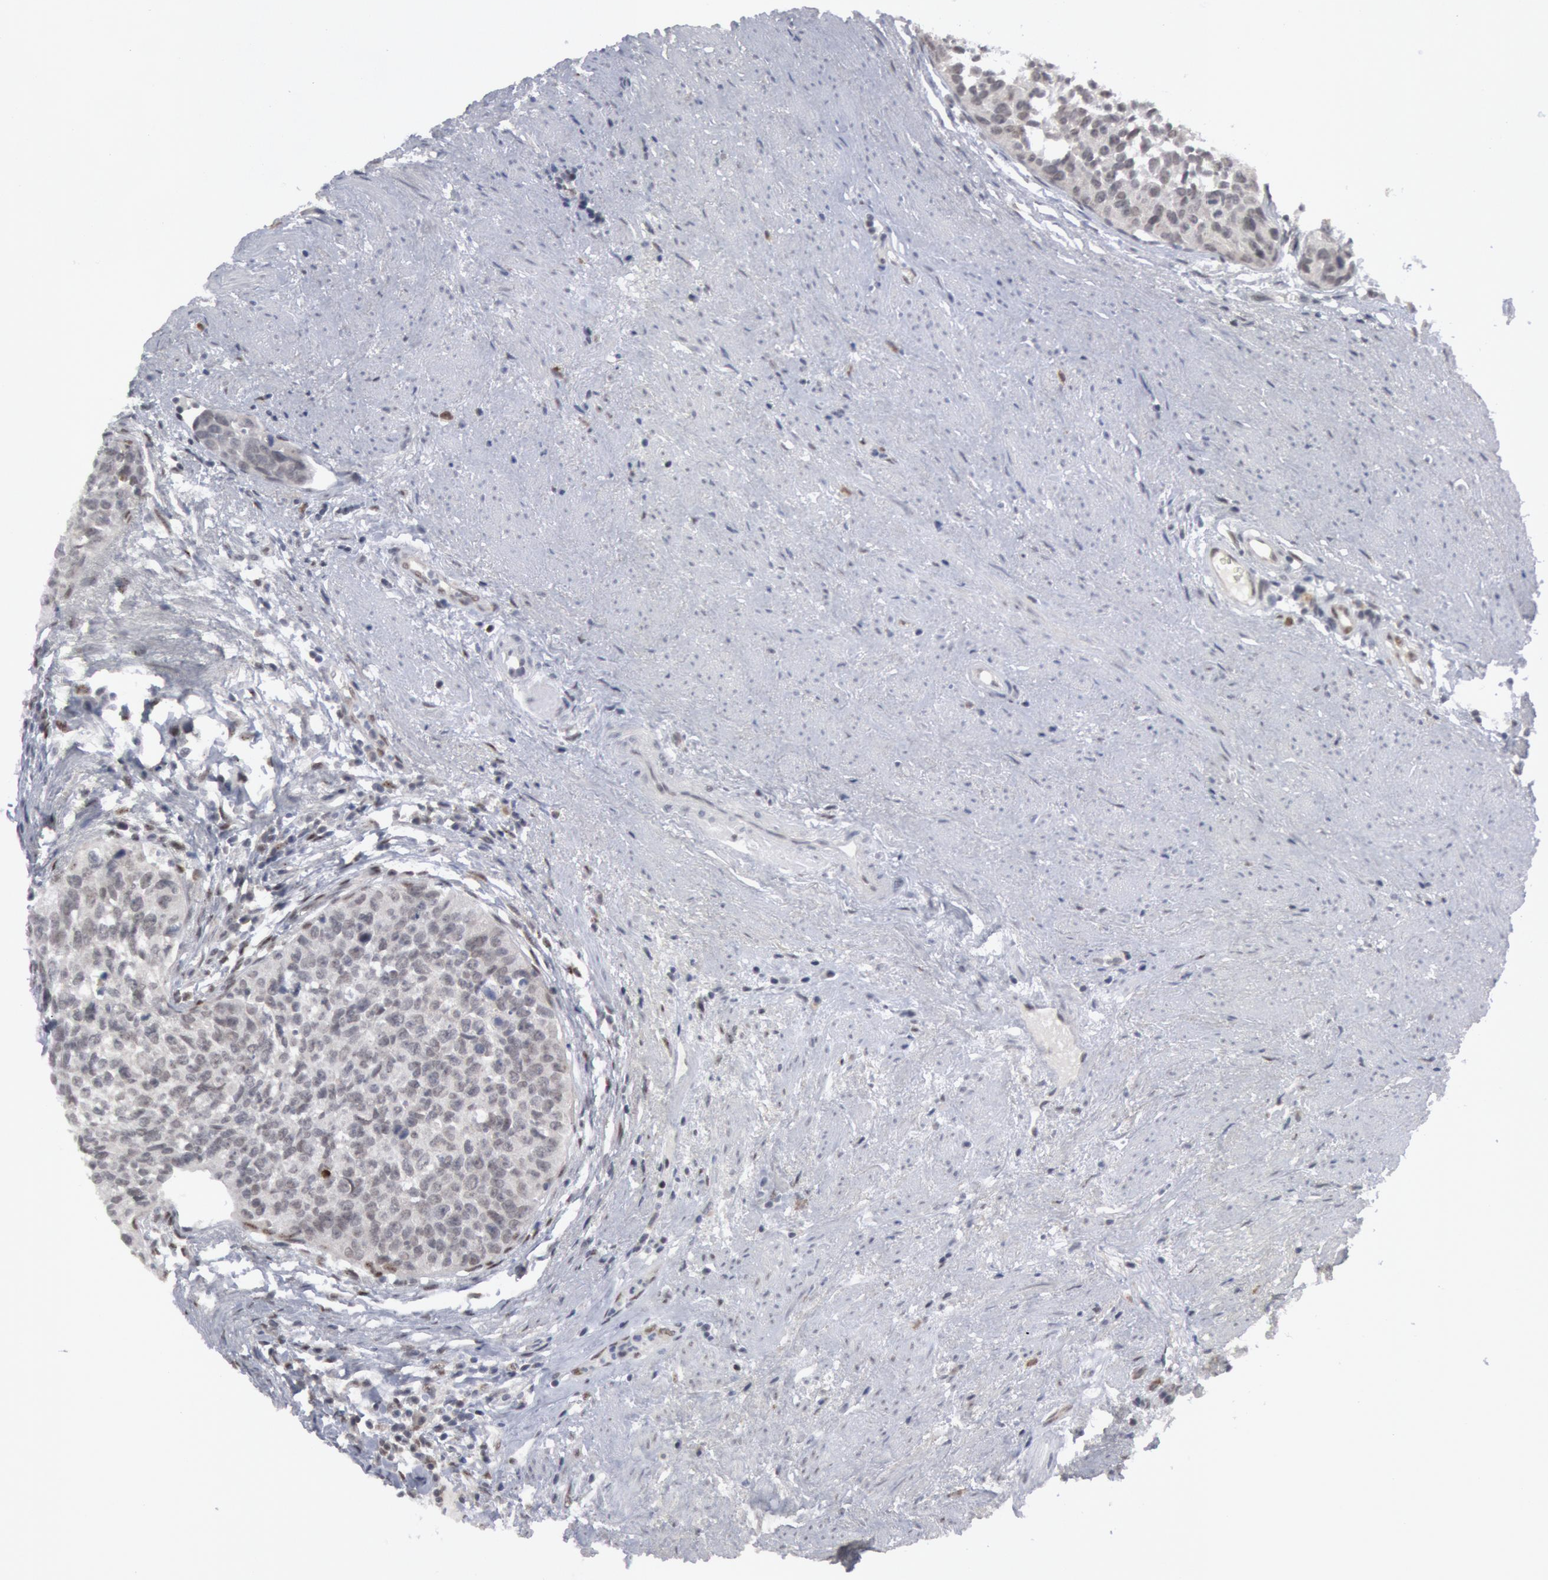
{"staining": {"intensity": "negative", "quantity": "none", "location": "none"}, "tissue": "urothelial cancer", "cell_type": "Tumor cells", "image_type": "cancer", "snomed": [{"axis": "morphology", "description": "Urothelial carcinoma, High grade"}, {"axis": "topography", "description": "Urinary bladder"}], "caption": "Immunohistochemistry (IHC) histopathology image of neoplastic tissue: urothelial carcinoma (high-grade) stained with DAB reveals no significant protein expression in tumor cells.", "gene": "FOXO1", "patient": {"sex": "male", "age": 81}}